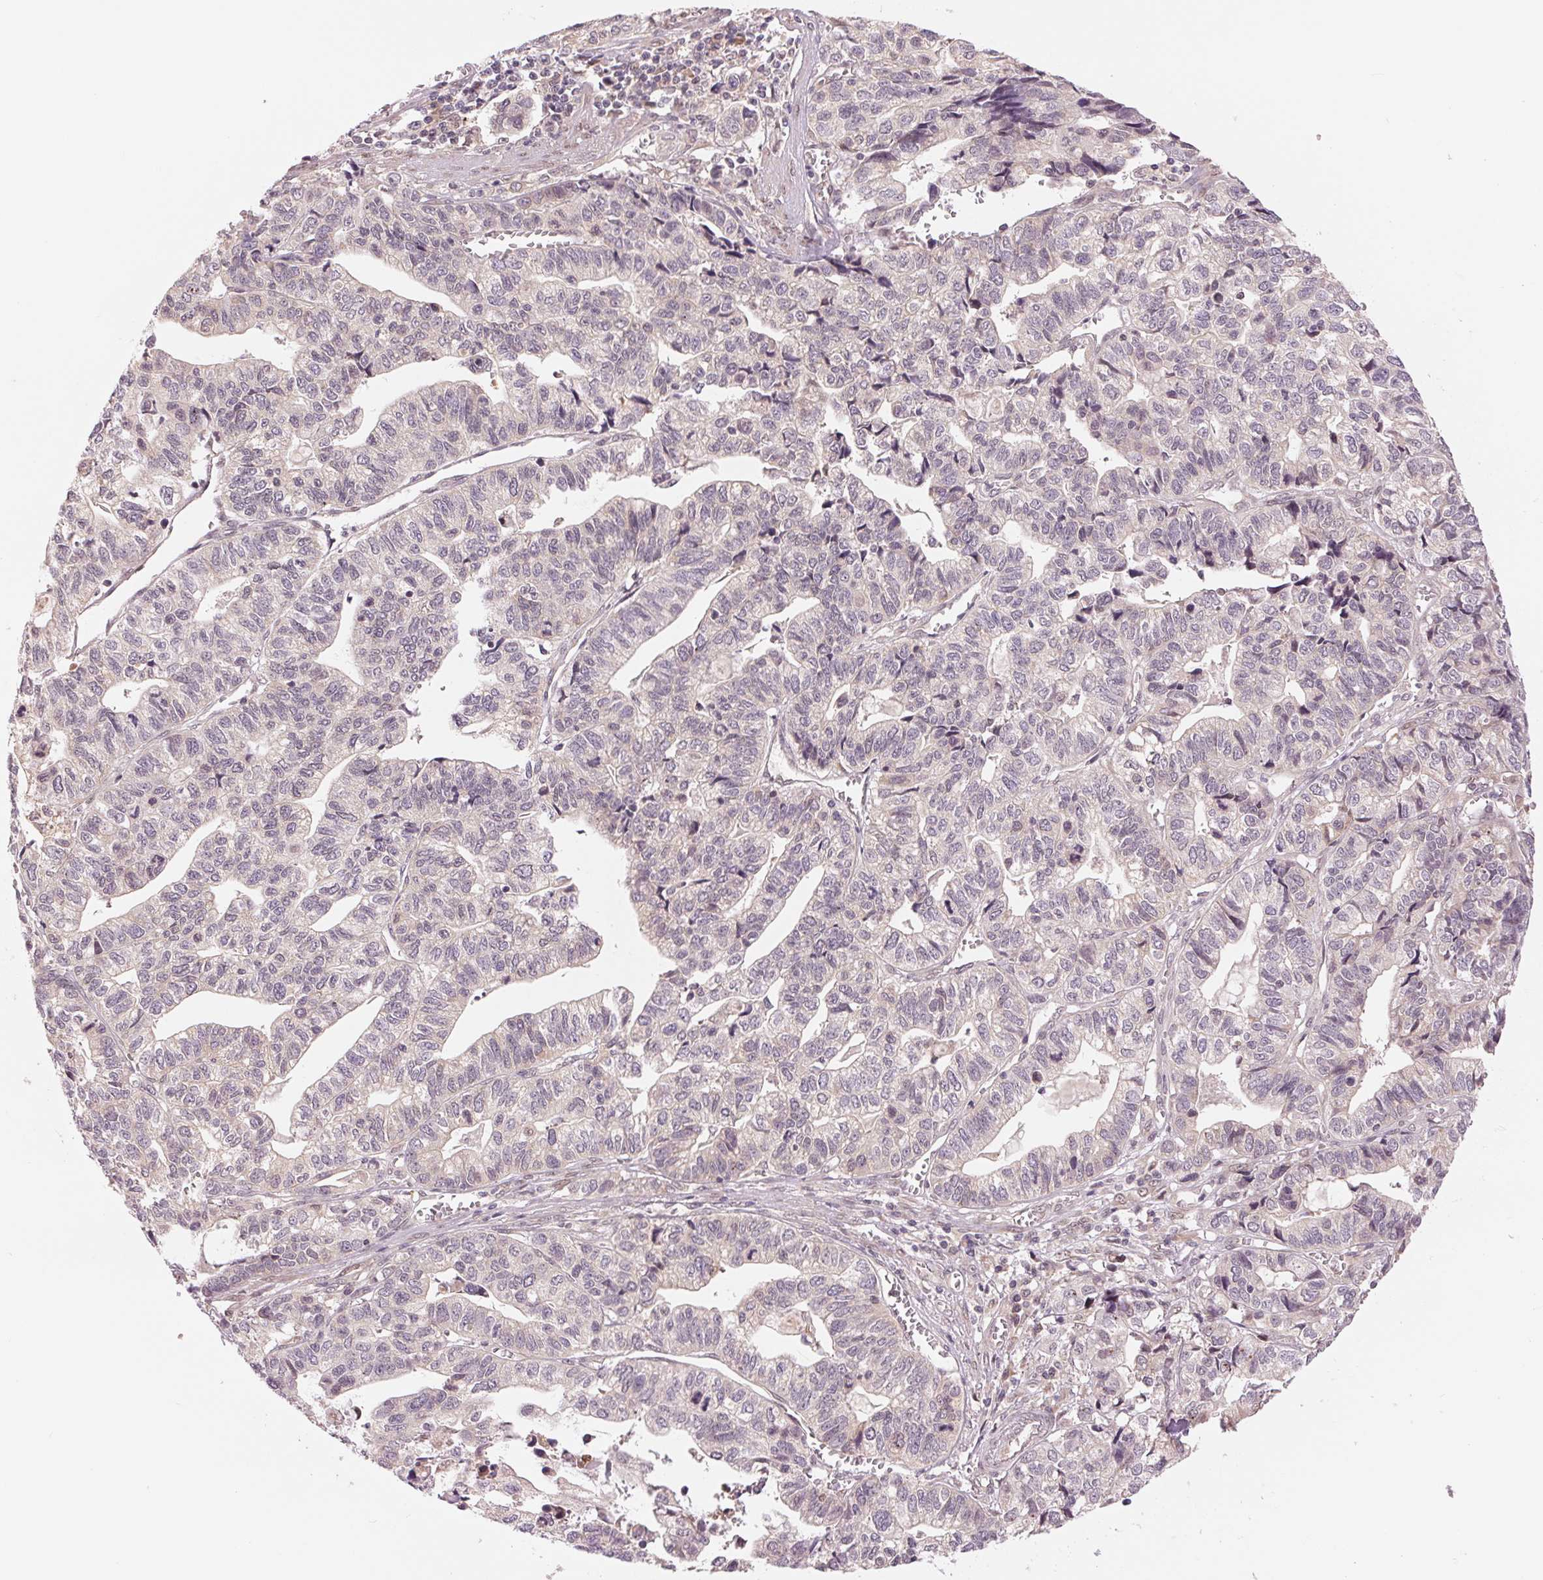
{"staining": {"intensity": "negative", "quantity": "none", "location": "none"}, "tissue": "stomach cancer", "cell_type": "Tumor cells", "image_type": "cancer", "snomed": [{"axis": "morphology", "description": "Adenocarcinoma, NOS"}, {"axis": "topography", "description": "Stomach, upper"}], "caption": "Immunohistochemistry (IHC) photomicrograph of neoplastic tissue: stomach cancer (adenocarcinoma) stained with DAB demonstrates no significant protein positivity in tumor cells.", "gene": "ERI3", "patient": {"sex": "female", "age": 67}}